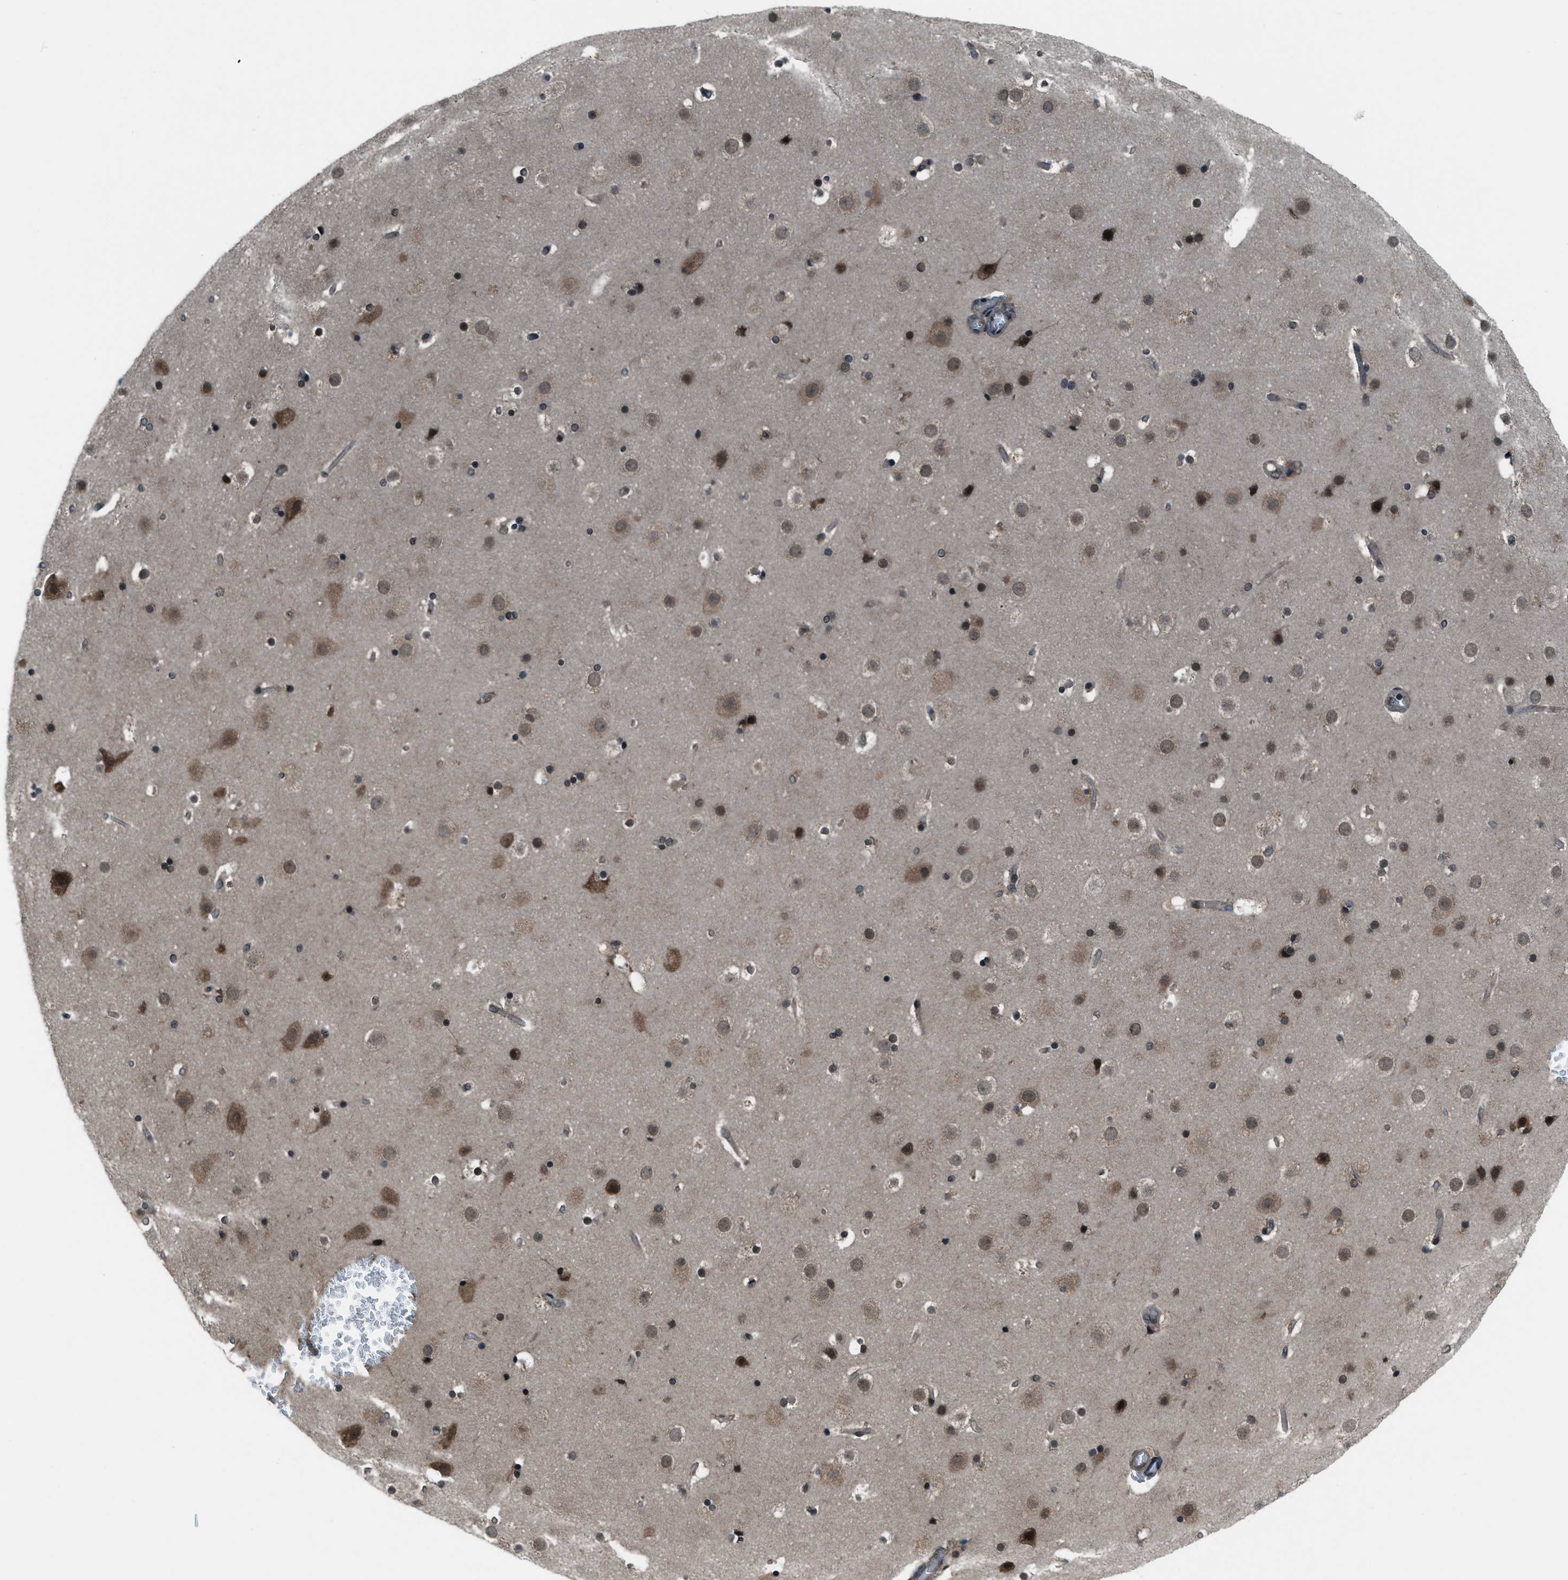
{"staining": {"intensity": "negative", "quantity": "none", "location": "none"}, "tissue": "cerebral cortex", "cell_type": "Endothelial cells", "image_type": "normal", "snomed": [{"axis": "morphology", "description": "Normal tissue, NOS"}, {"axis": "topography", "description": "Cerebral cortex"}], "caption": "DAB (3,3'-diaminobenzidine) immunohistochemical staining of normal cerebral cortex exhibits no significant expression in endothelial cells. (DAB (3,3'-diaminobenzidine) immunohistochemistry, high magnification).", "gene": "ASAP2", "patient": {"sex": "male", "age": 57}}